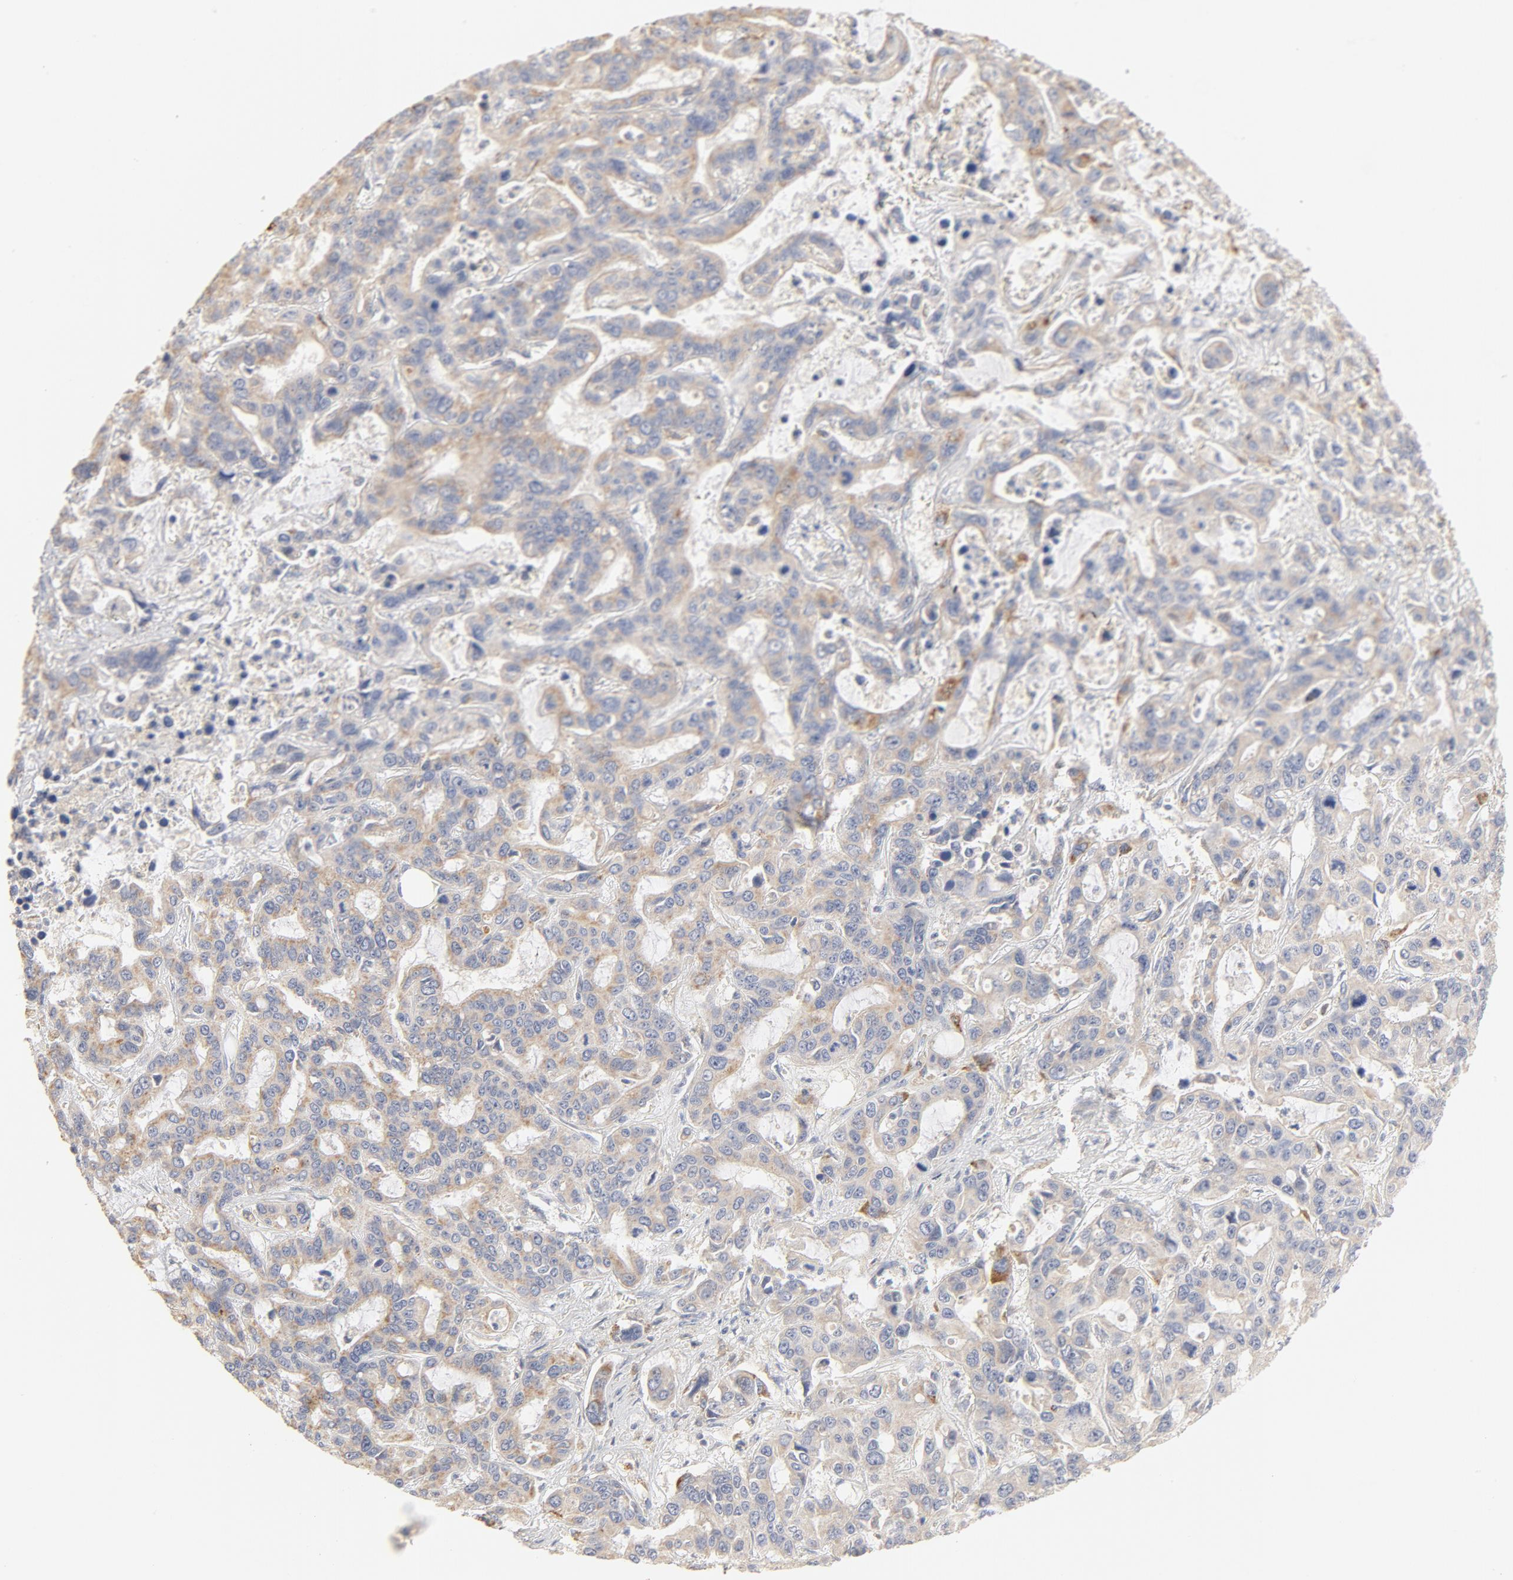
{"staining": {"intensity": "negative", "quantity": "none", "location": "none"}, "tissue": "liver cancer", "cell_type": "Tumor cells", "image_type": "cancer", "snomed": [{"axis": "morphology", "description": "Cholangiocarcinoma"}, {"axis": "topography", "description": "Liver"}], "caption": "A high-resolution histopathology image shows immunohistochemistry (IHC) staining of liver cancer, which exhibits no significant positivity in tumor cells.", "gene": "FCGBP", "patient": {"sex": "female", "age": 65}}